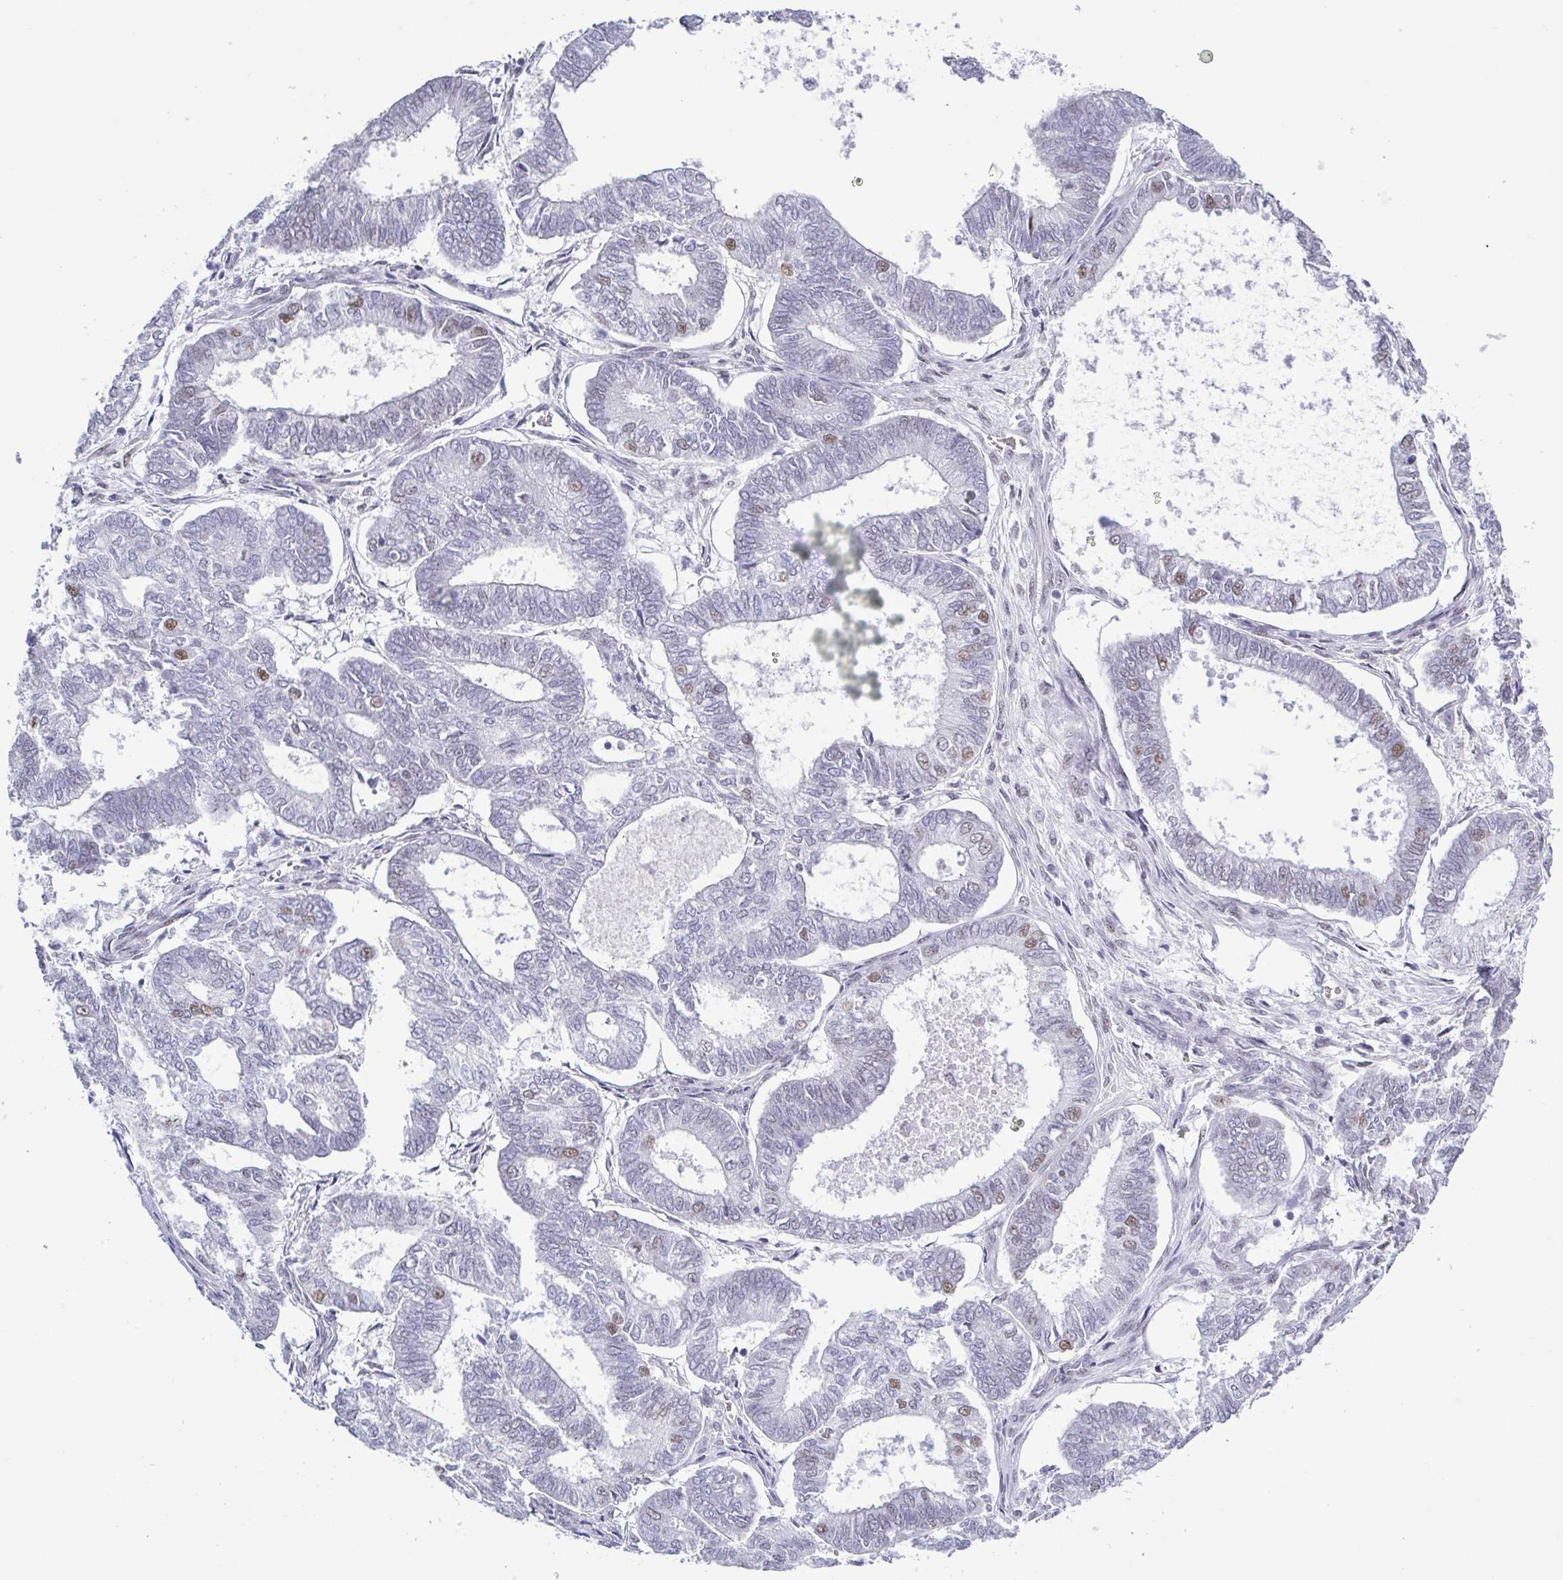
{"staining": {"intensity": "negative", "quantity": "none", "location": "none"}, "tissue": "ovarian cancer", "cell_type": "Tumor cells", "image_type": "cancer", "snomed": [{"axis": "morphology", "description": "Carcinoma, endometroid"}, {"axis": "topography", "description": "Ovary"}], "caption": "Immunohistochemistry (IHC) image of neoplastic tissue: endometroid carcinoma (ovarian) stained with DAB (3,3'-diaminobenzidine) demonstrates no significant protein expression in tumor cells. (DAB (3,3'-diaminobenzidine) IHC with hematoxylin counter stain).", "gene": "TMEM92", "patient": {"sex": "female", "age": 64}}